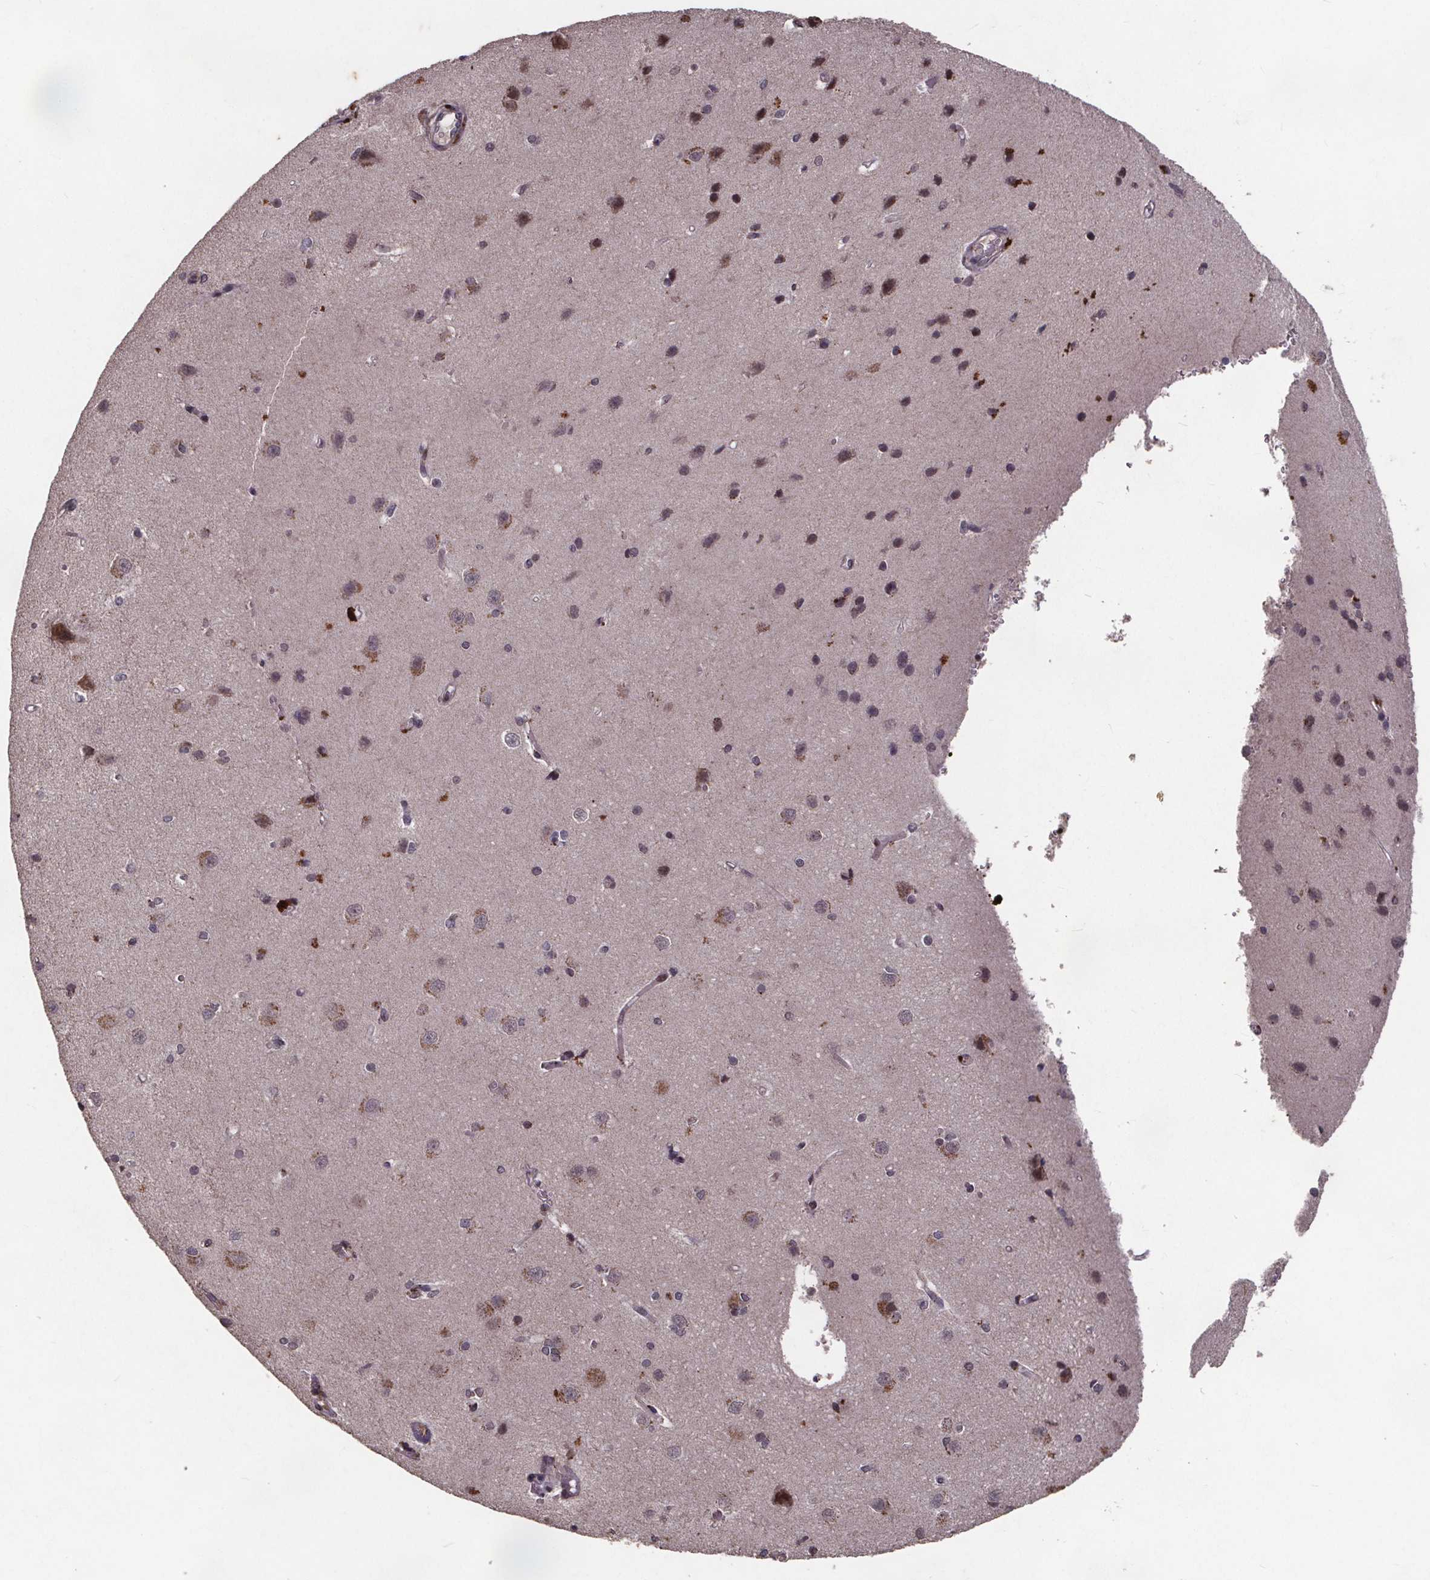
{"staining": {"intensity": "negative", "quantity": "none", "location": "none"}, "tissue": "cerebral cortex", "cell_type": "Endothelial cells", "image_type": "normal", "snomed": [{"axis": "morphology", "description": "Normal tissue, NOS"}, {"axis": "topography", "description": "Cerebral cortex"}], "caption": "An image of cerebral cortex stained for a protein exhibits no brown staining in endothelial cells. (Brightfield microscopy of DAB (3,3'-diaminobenzidine) immunohistochemistry at high magnification).", "gene": "GPX3", "patient": {"sex": "male", "age": 37}}